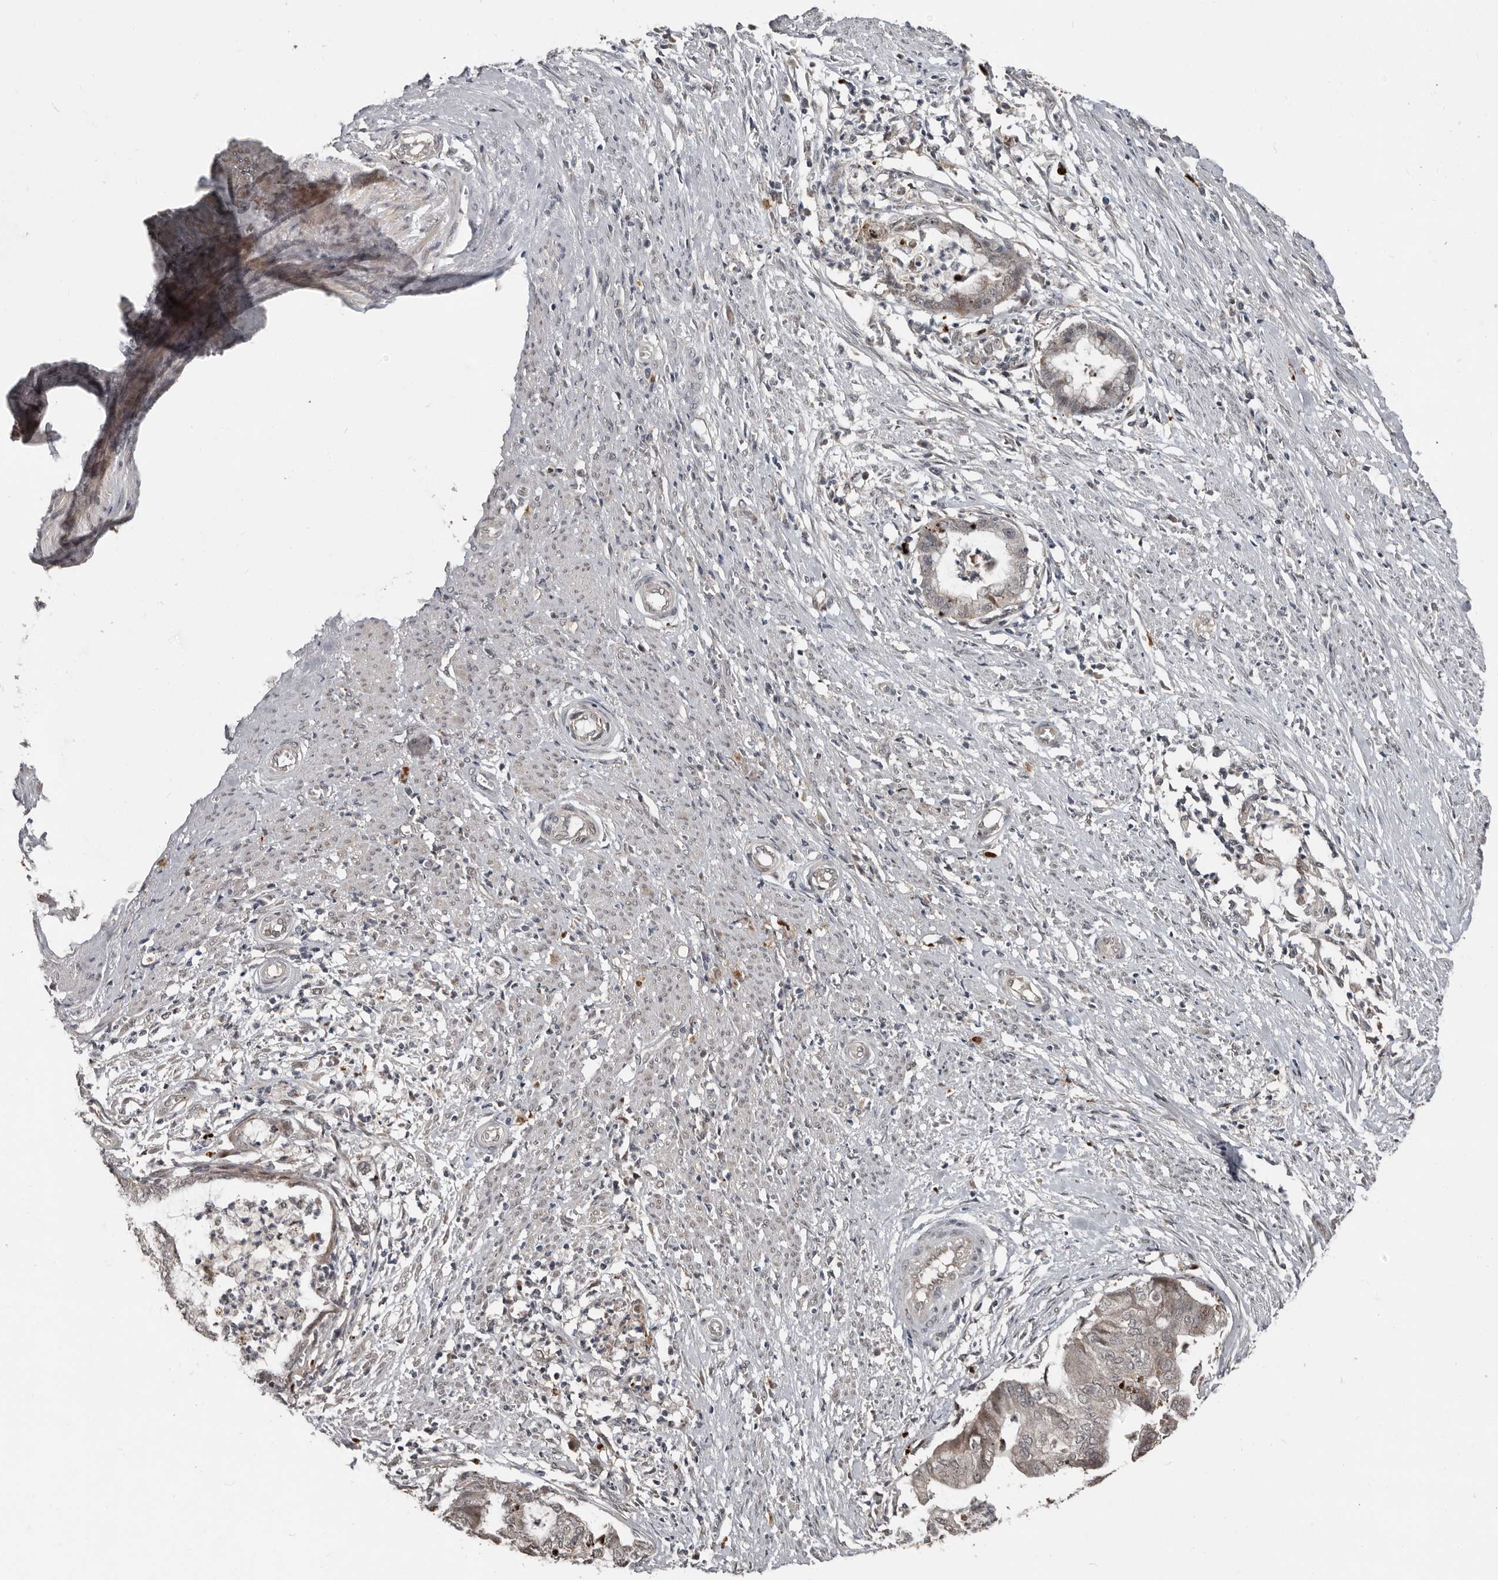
{"staining": {"intensity": "weak", "quantity": "25%-75%", "location": "cytoplasmic/membranous"}, "tissue": "endometrial cancer", "cell_type": "Tumor cells", "image_type": "cancer", "snomed": [{"axis": "morphology", "description": "Necrosis, NOS"}, {"axis": "morphology", "description": "Adenocarcinoma, NOS"}, {"axis": "topography", "description": "Endometrium"}], "caption": "The image demonstrates immunohistochemical staining of endometrial adenocarcinoma. There is weak cytoplasmic/membranous positivity is seen in about 25%-75% of tumor cells. (brown staining indicates protein expression, while blue staining denotes nuclei).", "gene": "APOL6", "patient": {"sex": "female", "age": 79}}